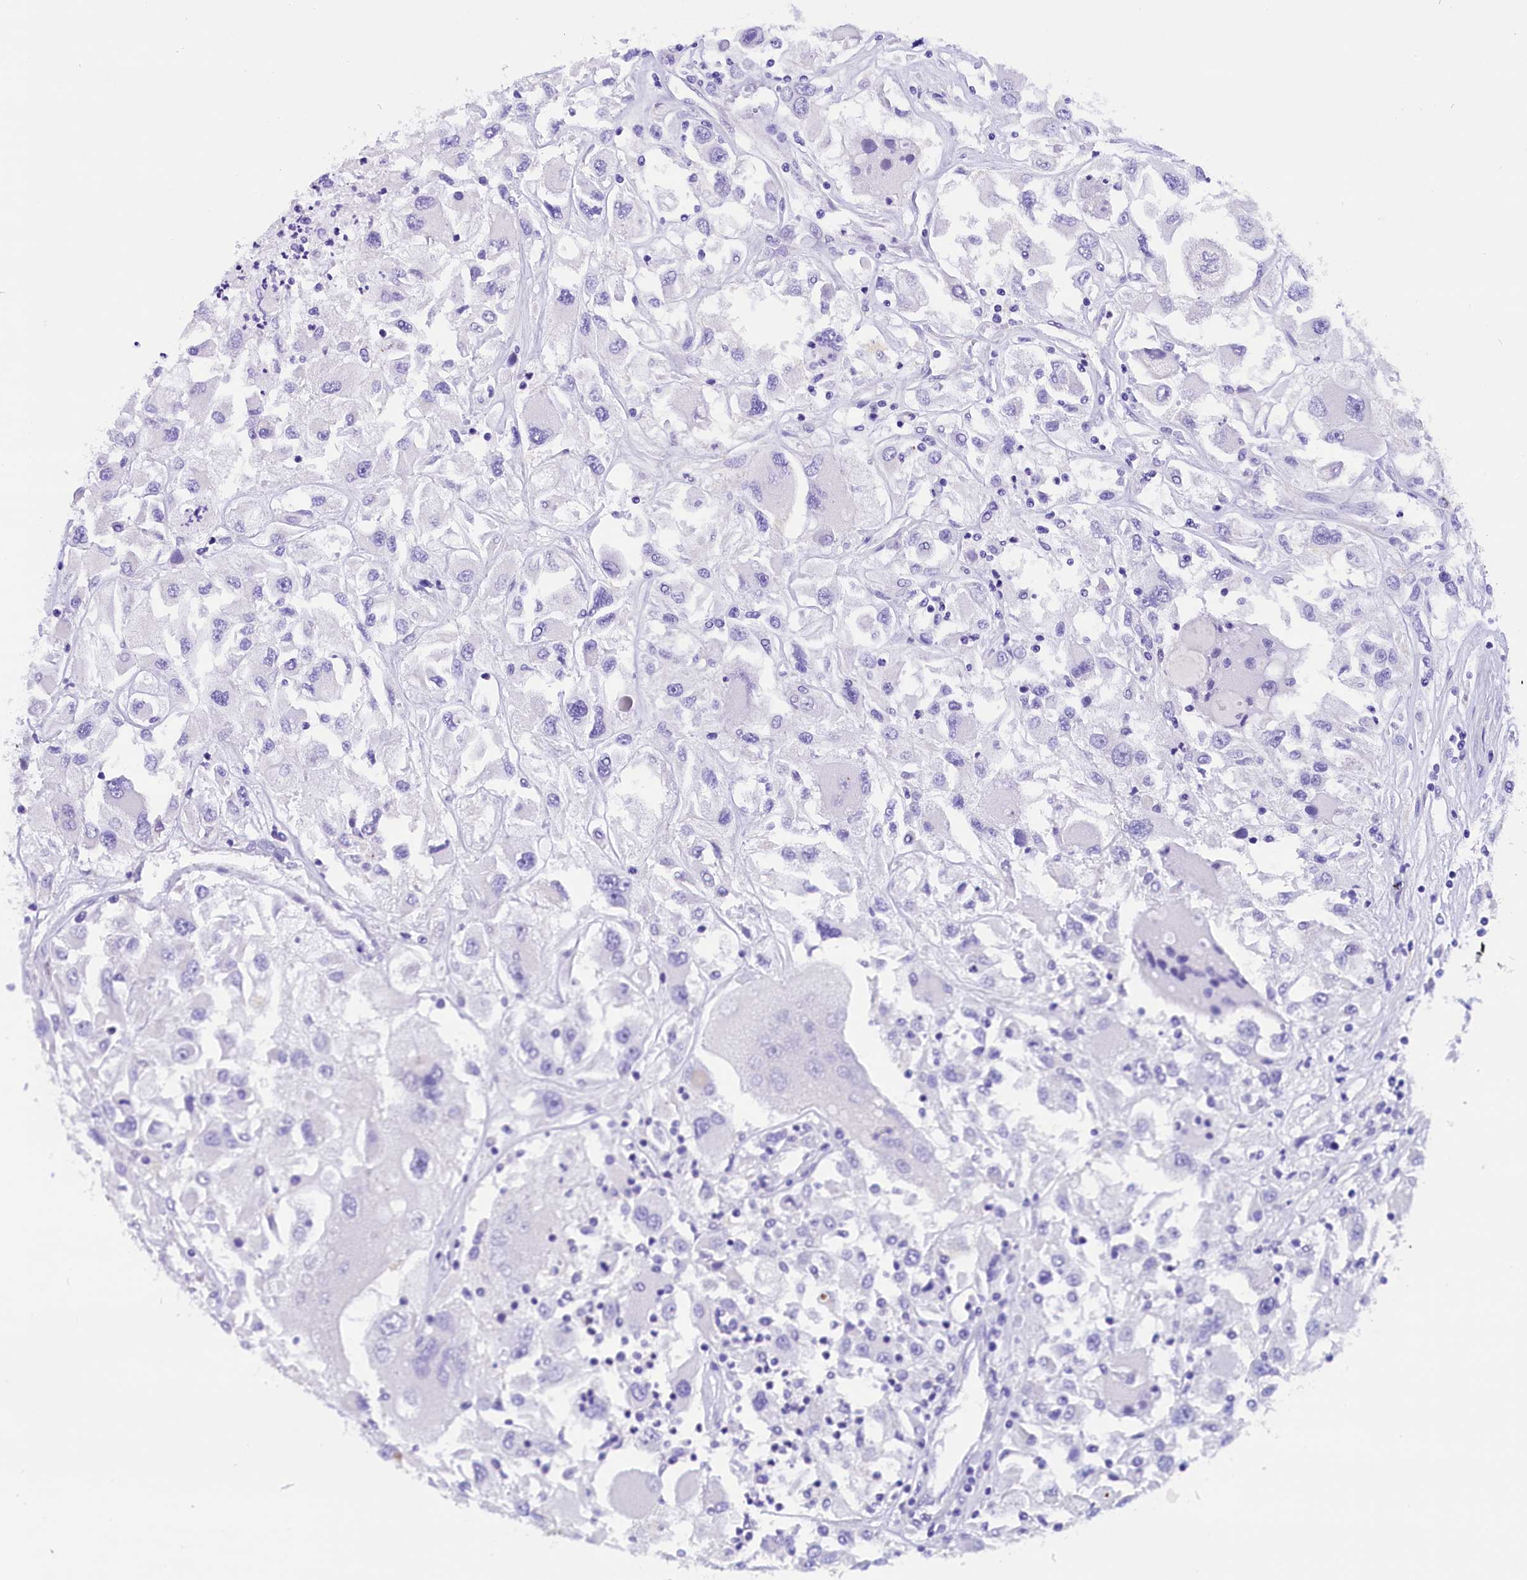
{"staining": {"intensity": "negative", "quantity": "none", "location": "none"}, "tissue": "renal cancer", "cell_type": "Tumor cells", "image_type": "cancer", "snomed": [{"axis": "morphology", "description": "Adenocarcinoma, NOS"}, {"axis": "topography", "description": "Kidney"}], "caption": "Immunohistochemistry (IHC) of adenocarcinoma (renal) reveals no staining in tumor cells.", "gene": "ABAT", "patient": {"sex": "female", "age": 52}}